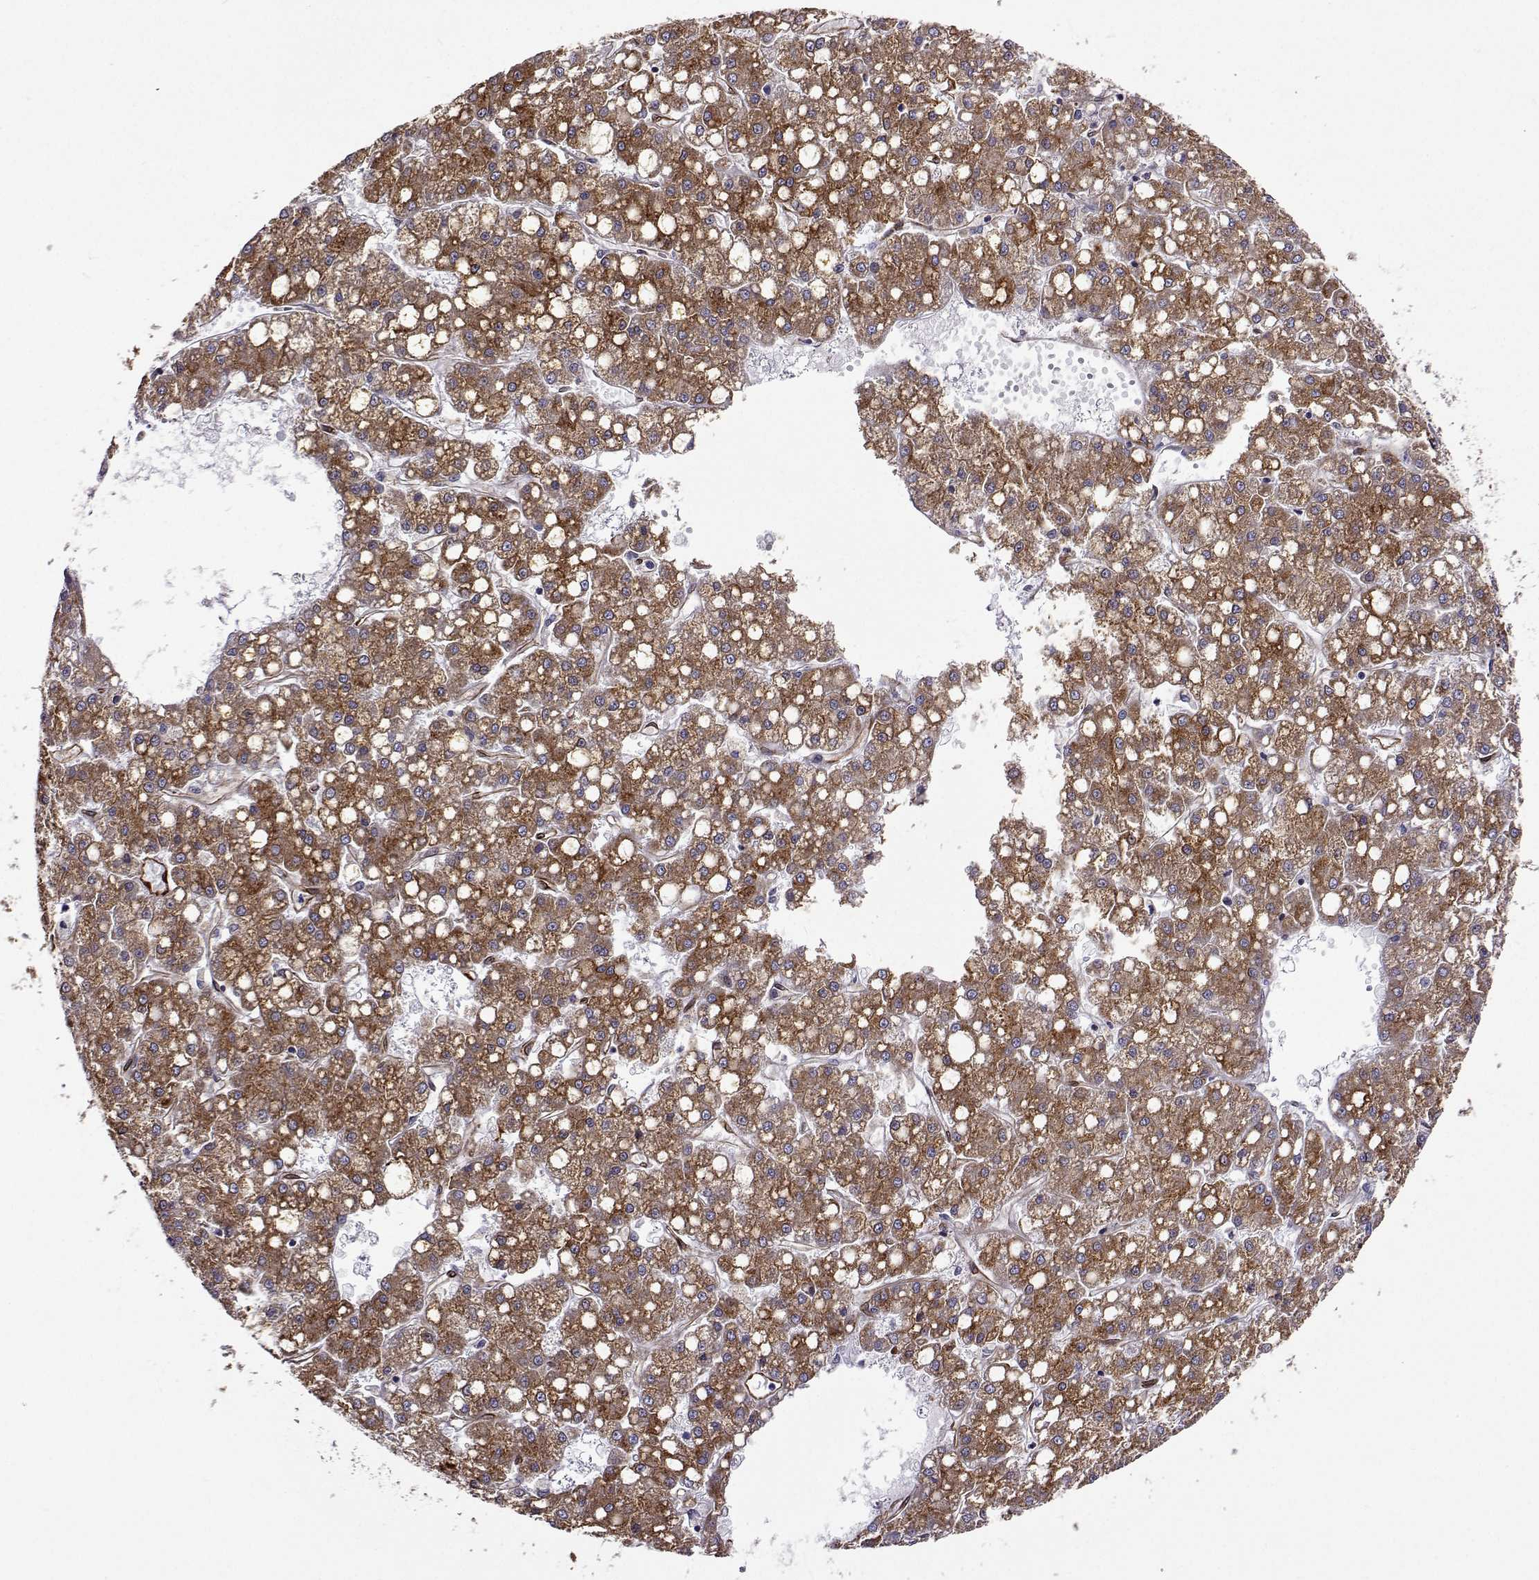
{"staining": {"intensity": "moderate", "quantity": ">75%", "location": "cytoplasmic/membranous"}, "tissue": "liver cancer", "cell_type": "Tumor cells", "image_type": "cancer", "snomed": [{"axis": "morphology", "description": "Carcinoma, Hepatocellular, NOS"}, {"axis": "topography", "description": "Liver"}], "caption": "An image of liver hepatocellular carcinoma stained for a protein shows moderate cytoplasmic/membranous brown staining in tumor cells.", "gene": "PGRMC2", "patient": {"sex": "male", "age": 67}}